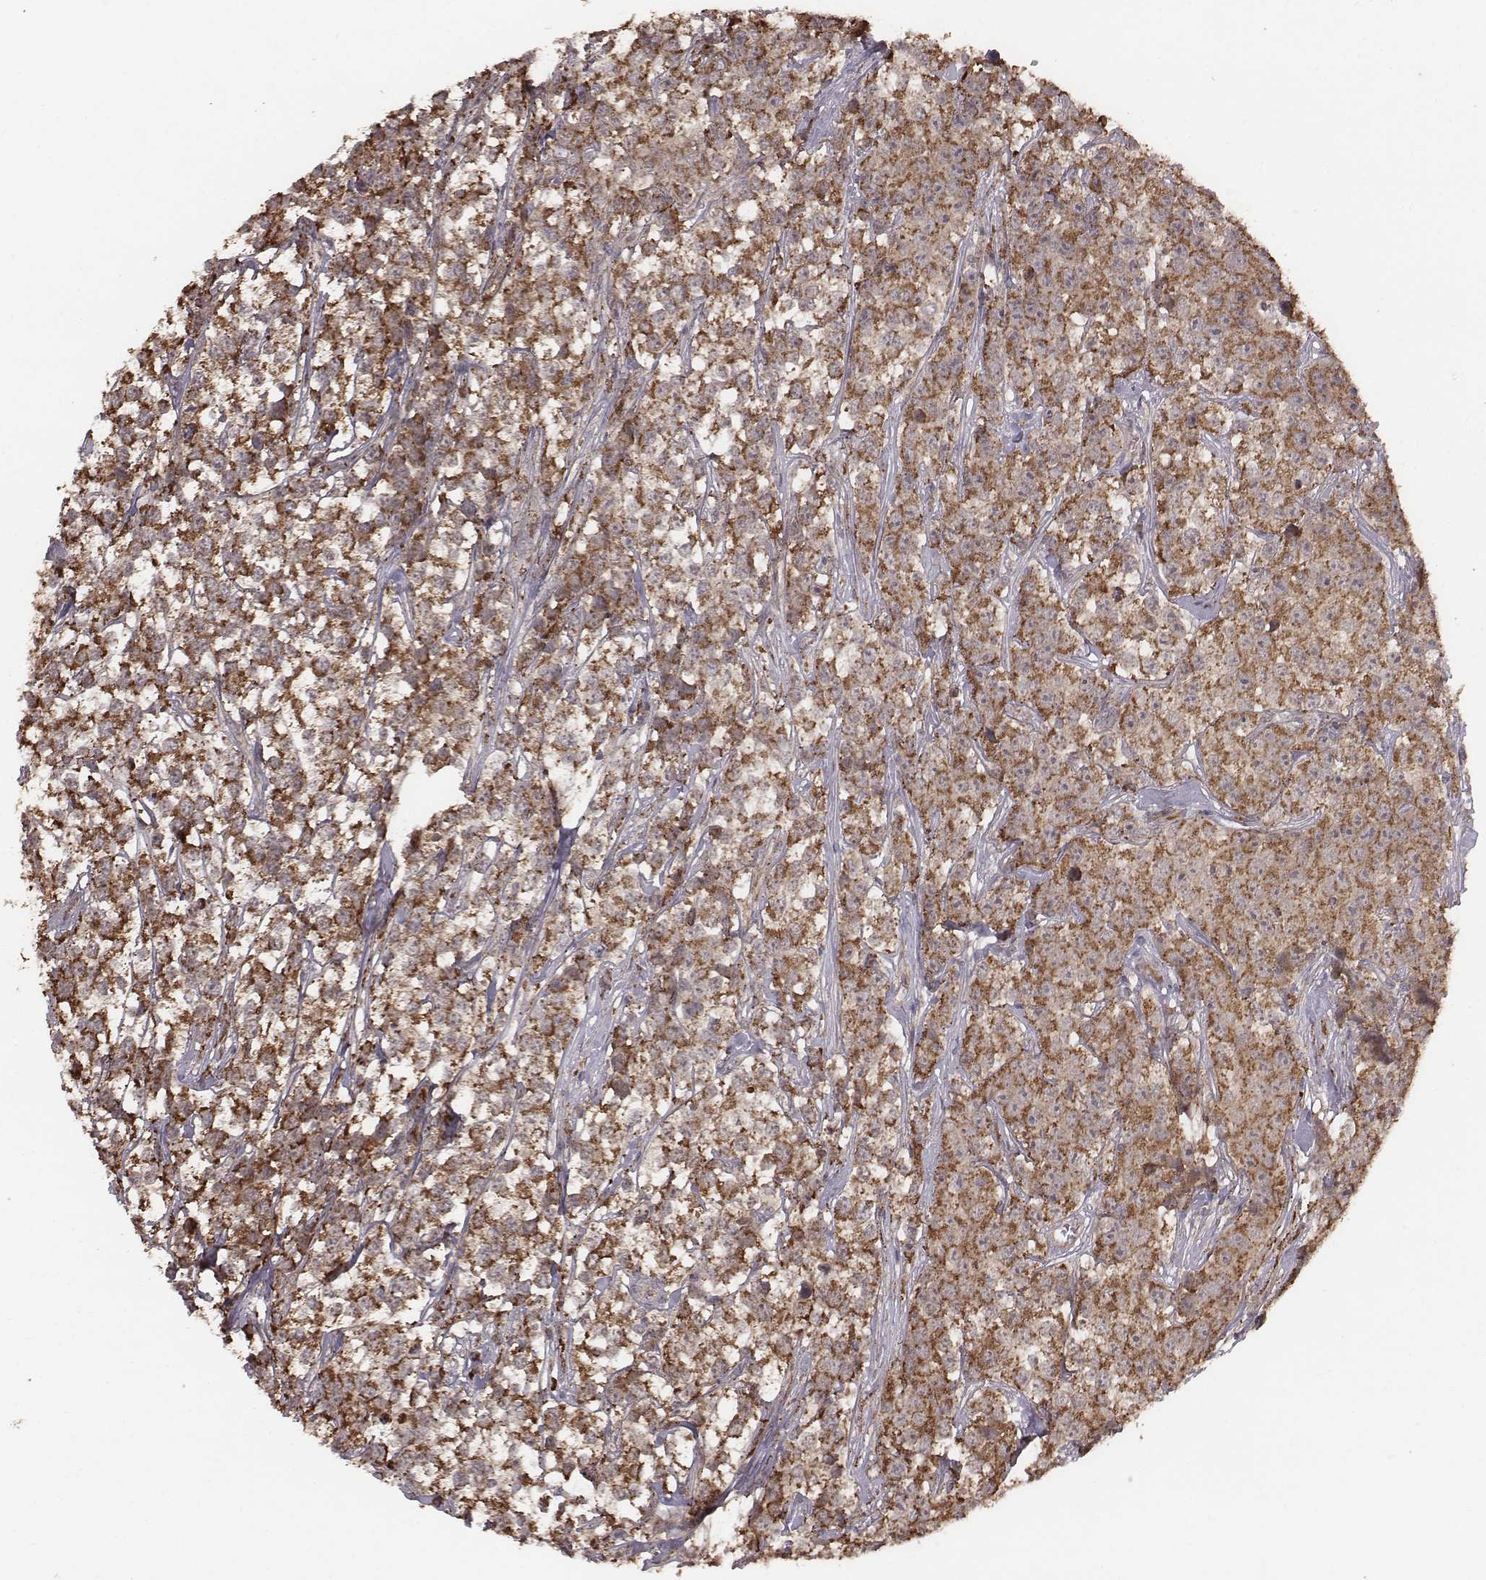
{"staining": {"intensity": "strong", "quantity": ">75%", "location": "cytoplasmic/membranous"}, "tissue": "testis cancer", "cell_type": "Tumor cells", "image_type": "cancer", "snomed": [{"axis": "morphology", "description": "Seminoma, NOS"}, {"axis": "topography", "description": "Testis"}], "caption": "Human testis cancer (seminoma) stained for a protein (brown) exhibits strong cytoplasmic/membranous positive positivity in about >75% of tumor cells.", "gene": "PDCD2L", "patient": {"sex": "male", "age": 59}}